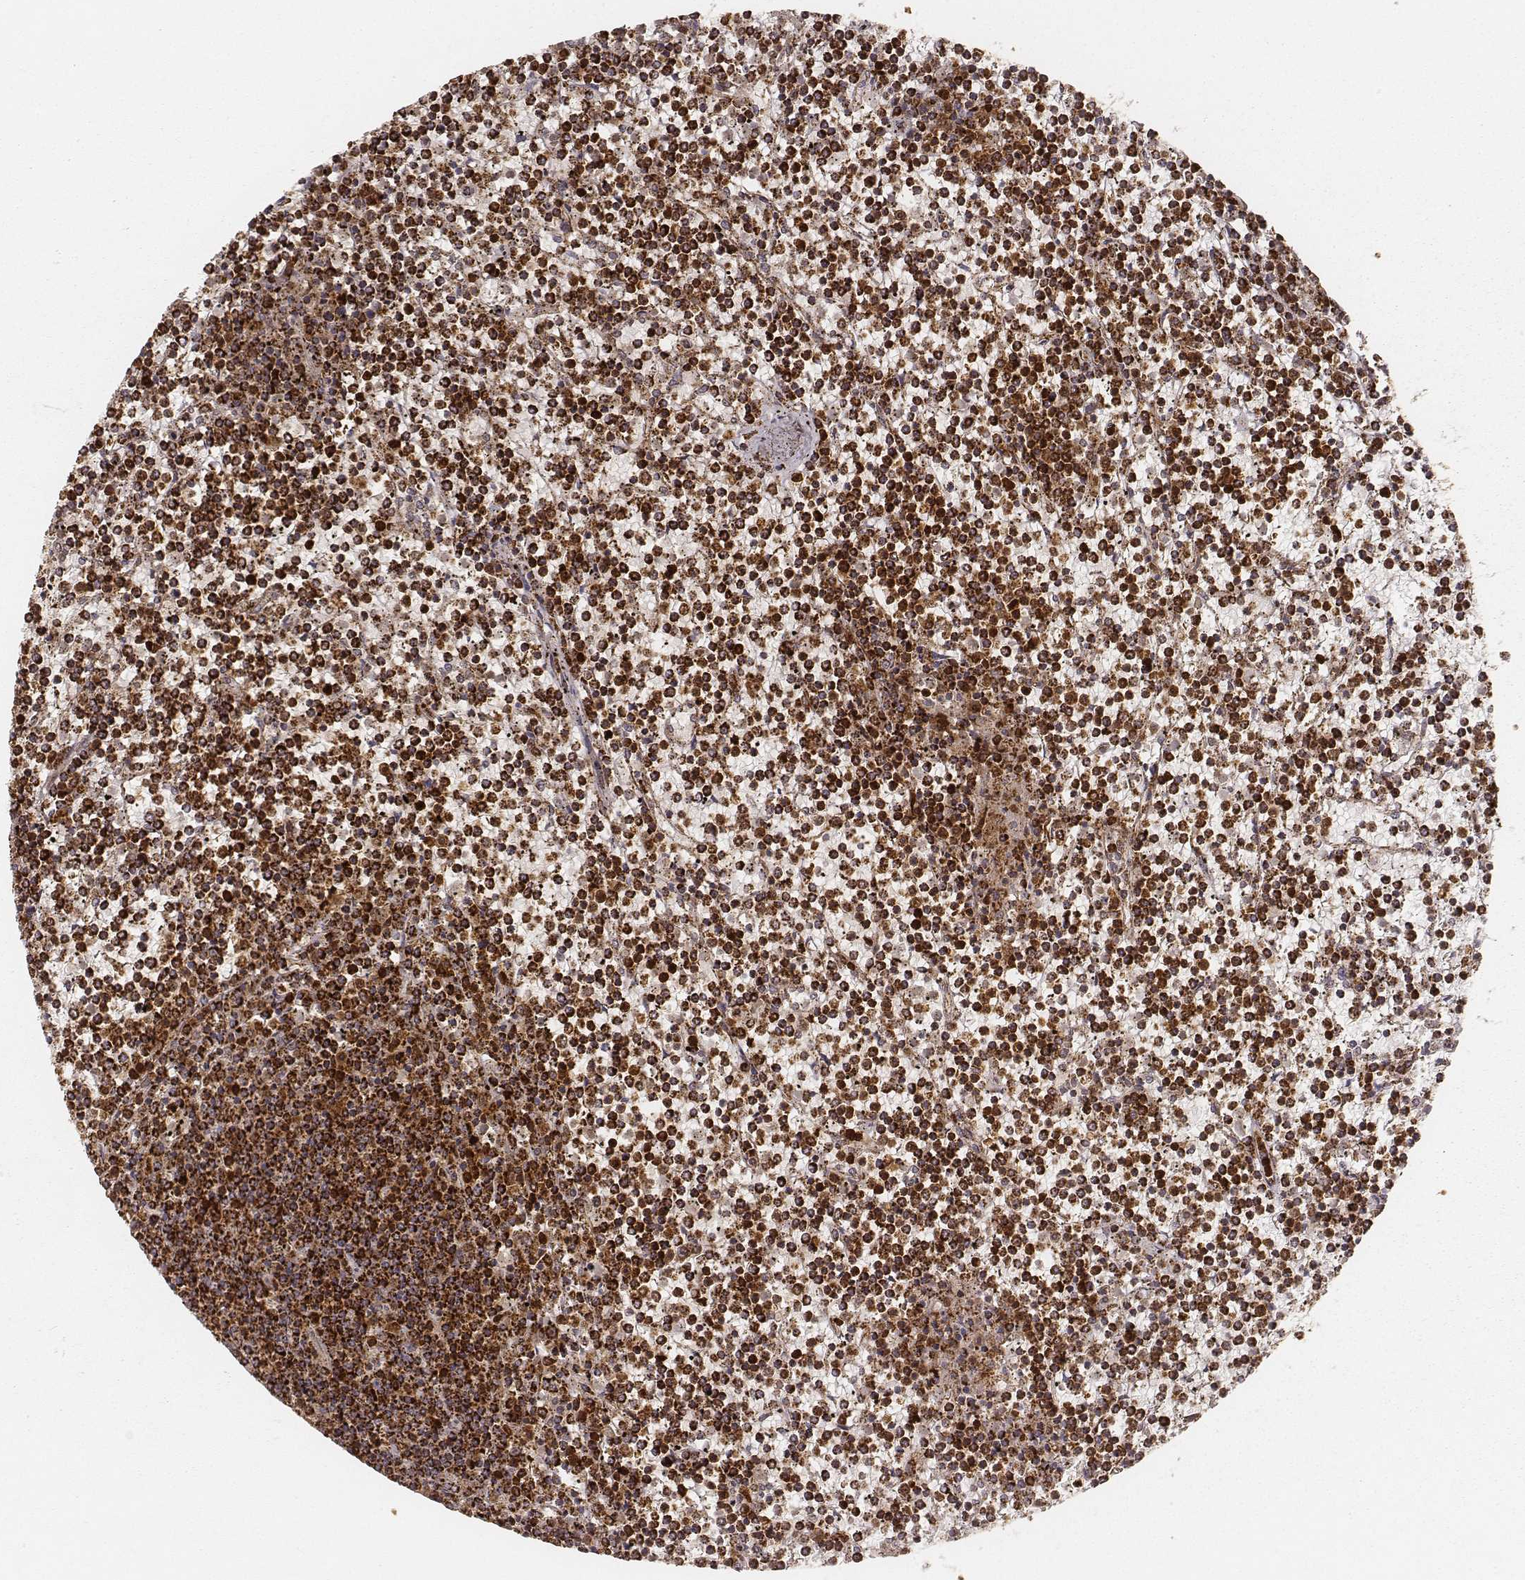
{"staining": {"intensity": "strong", "quantity": ">75%", "location": "cytoplasmic/membranous"}, "tissue": "lymphoma", "cell_type": "Tumor cells", "image_type": "cancer", "snomed": [{"axis": "morphology", "description": "Malignant lymphoma, non-Hodgkin's type, Low grade"}, {"axis": "topography", "description": "Spleen"}], "caption": "Protein staining of malignant lymphoma, non-Hodgkin's type (low-grade) tissue displays strong cytoplasmic/membranous expression in approximately >75% of tumor cells. (Brightfield microscopy of DAB IHC at high magnification).", "gene": "CS", "patient": {"sex": "female", "age": 19}}